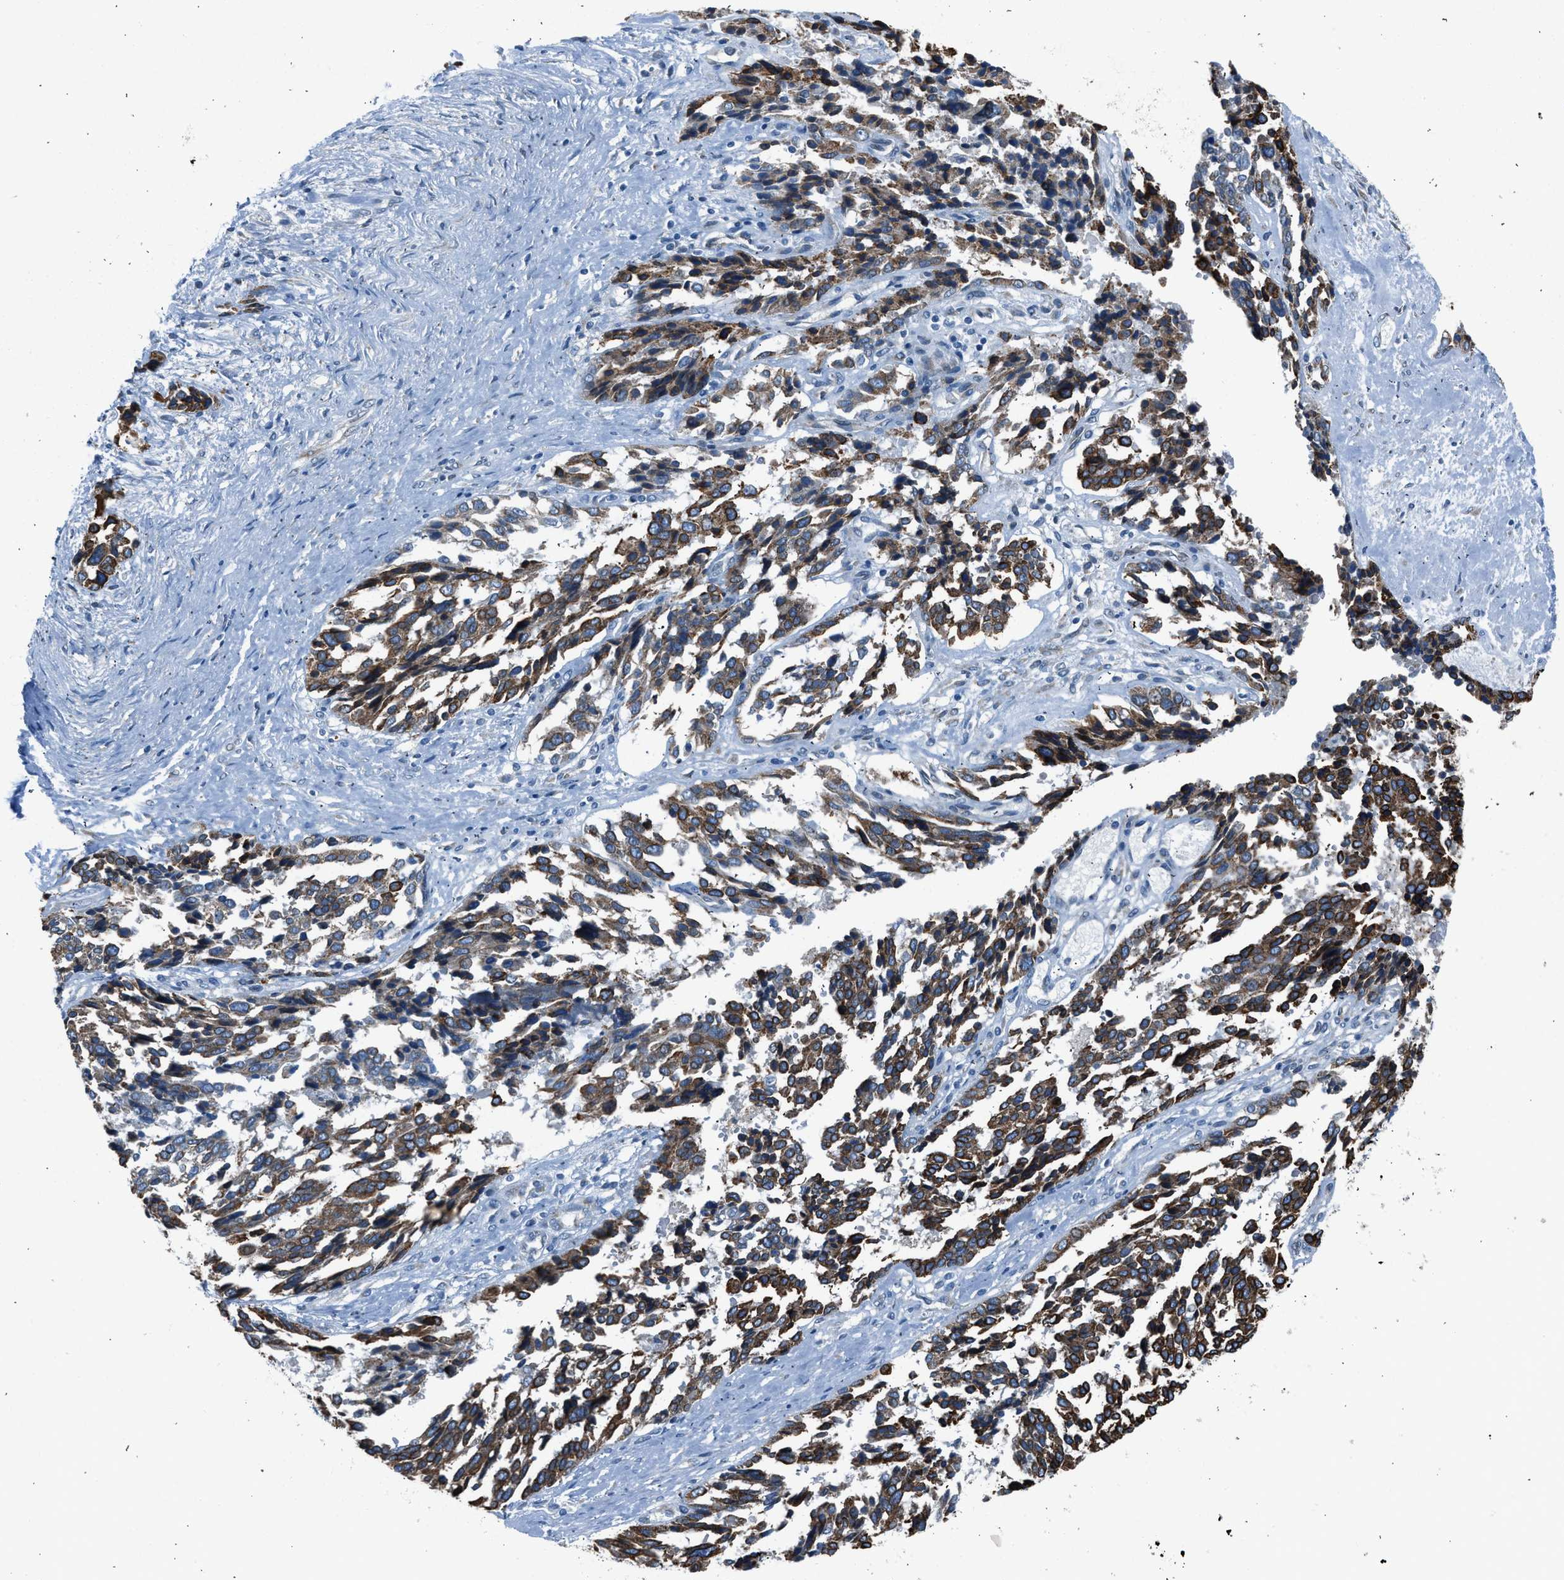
{"staining": {"intensity": "strong", "quantity": "25%-75%", "location": "cytoplasmic/membranous"}, "tissue": "ovarian cancer", "cell_type": "Tumor cells", "image_type": "cancer", "snomed": [{"axis": "morphology", "description": "Cystadenocarcinoma, serous, NOS"}, {"axis": "topography", "description": "Ovary"}], "caption": "There is high levels of strong cytoplasmic/membranous staining in tumor cells of ovarian cancer, as demonstrated by immunohistochemical staining (brown color).", "gene": "RNF41", "patient": {"sex": "female", "age": 44}}